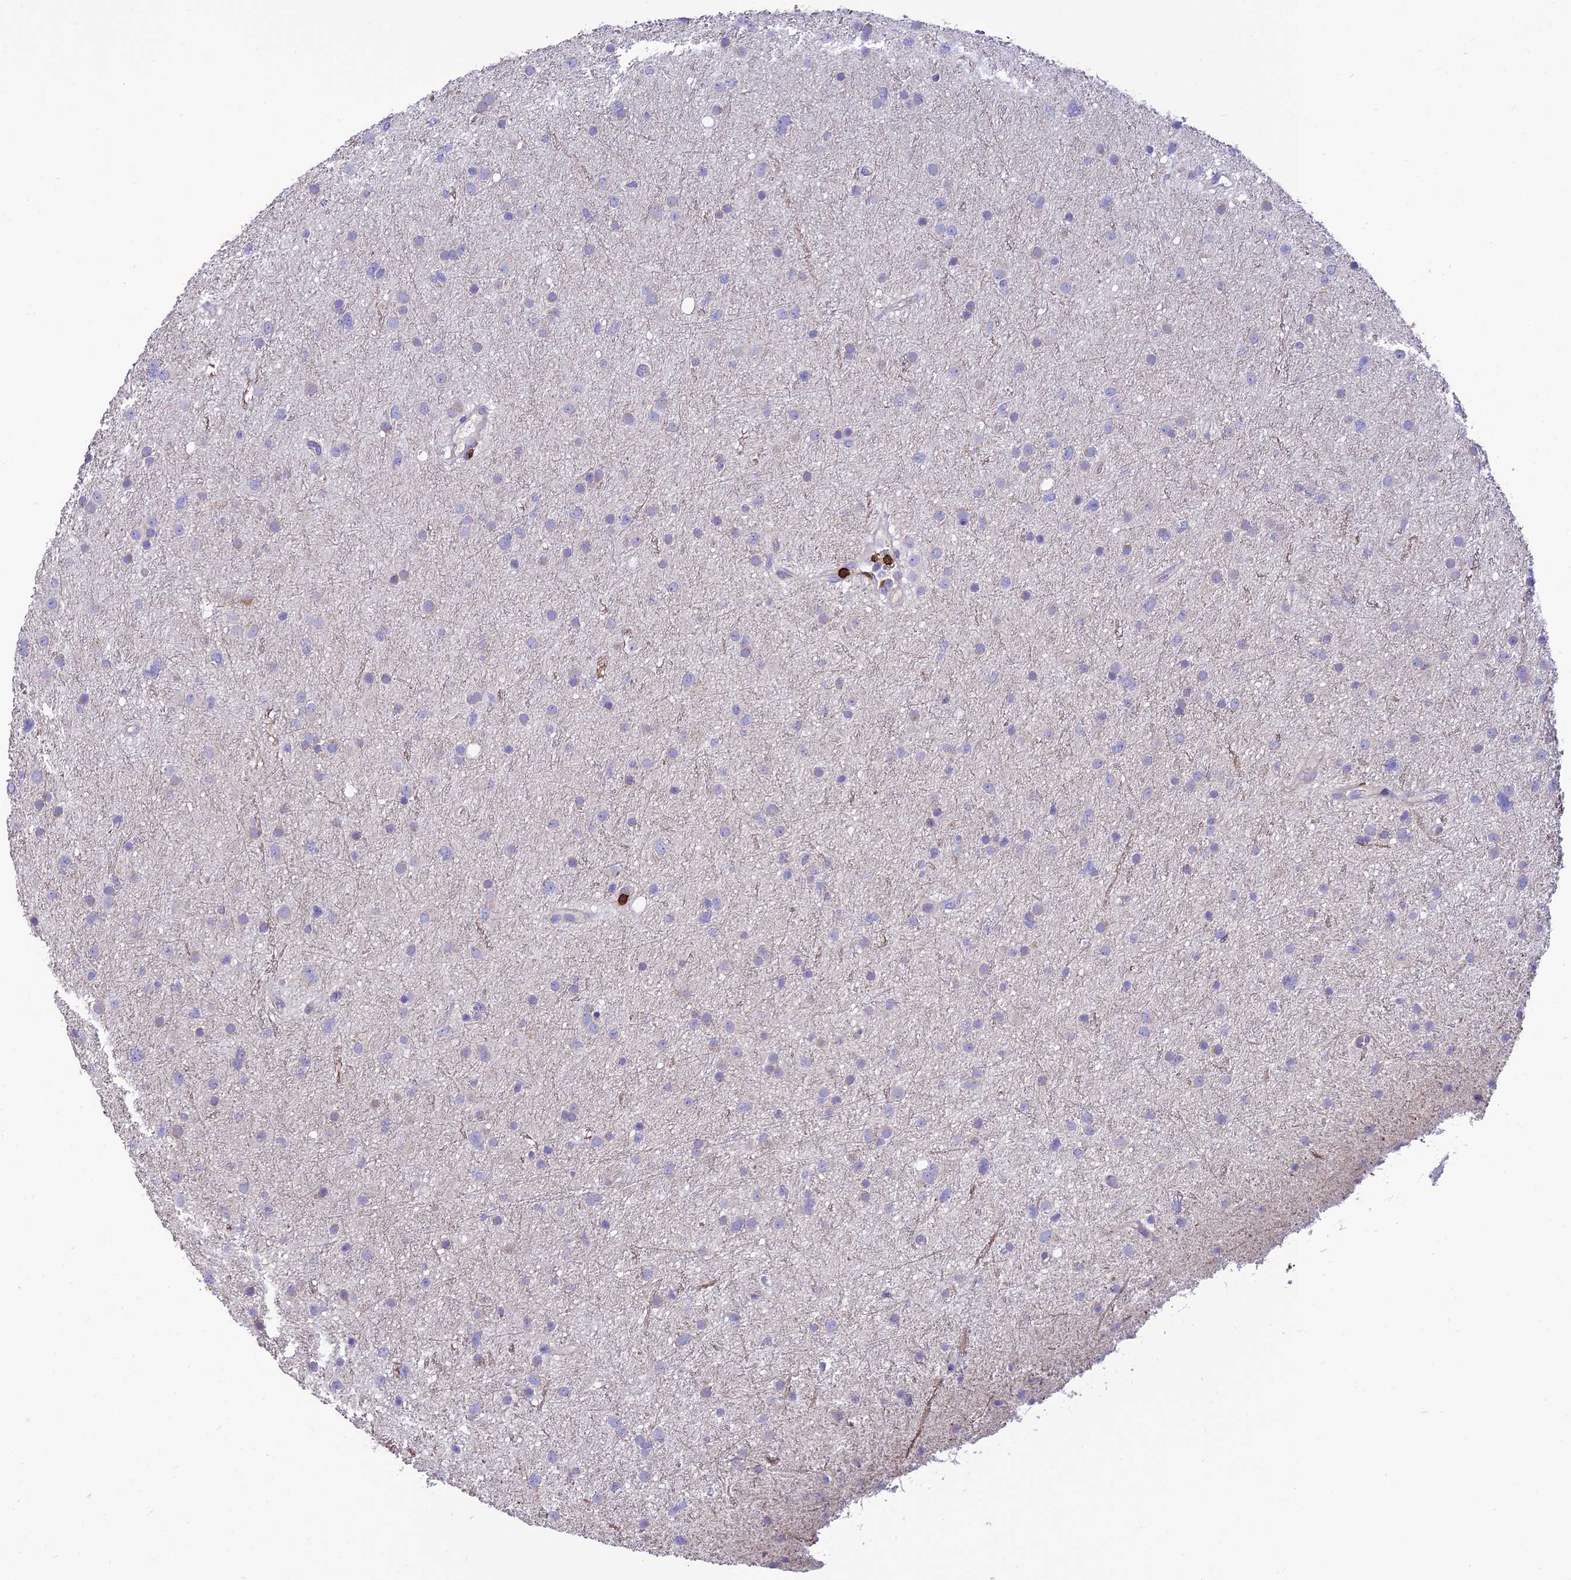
{"staining": {"intensity": "negative", "quantity": "none", "location": "none"}, "tissue": "glioma", "cell_type": "Tumor cells", "image_type": "cancer", "snomed": [{"axis": "morphology", "description": "Glioma, malignant, Low grade"}, {"axis": "topography", "description": "Cerebral cortex"}], "caption": "The photomicrograph shows no staining of tumor cells in glioma.", "gene": "PTPRCAP", "patient": {"sex": "female", "age": 39}}